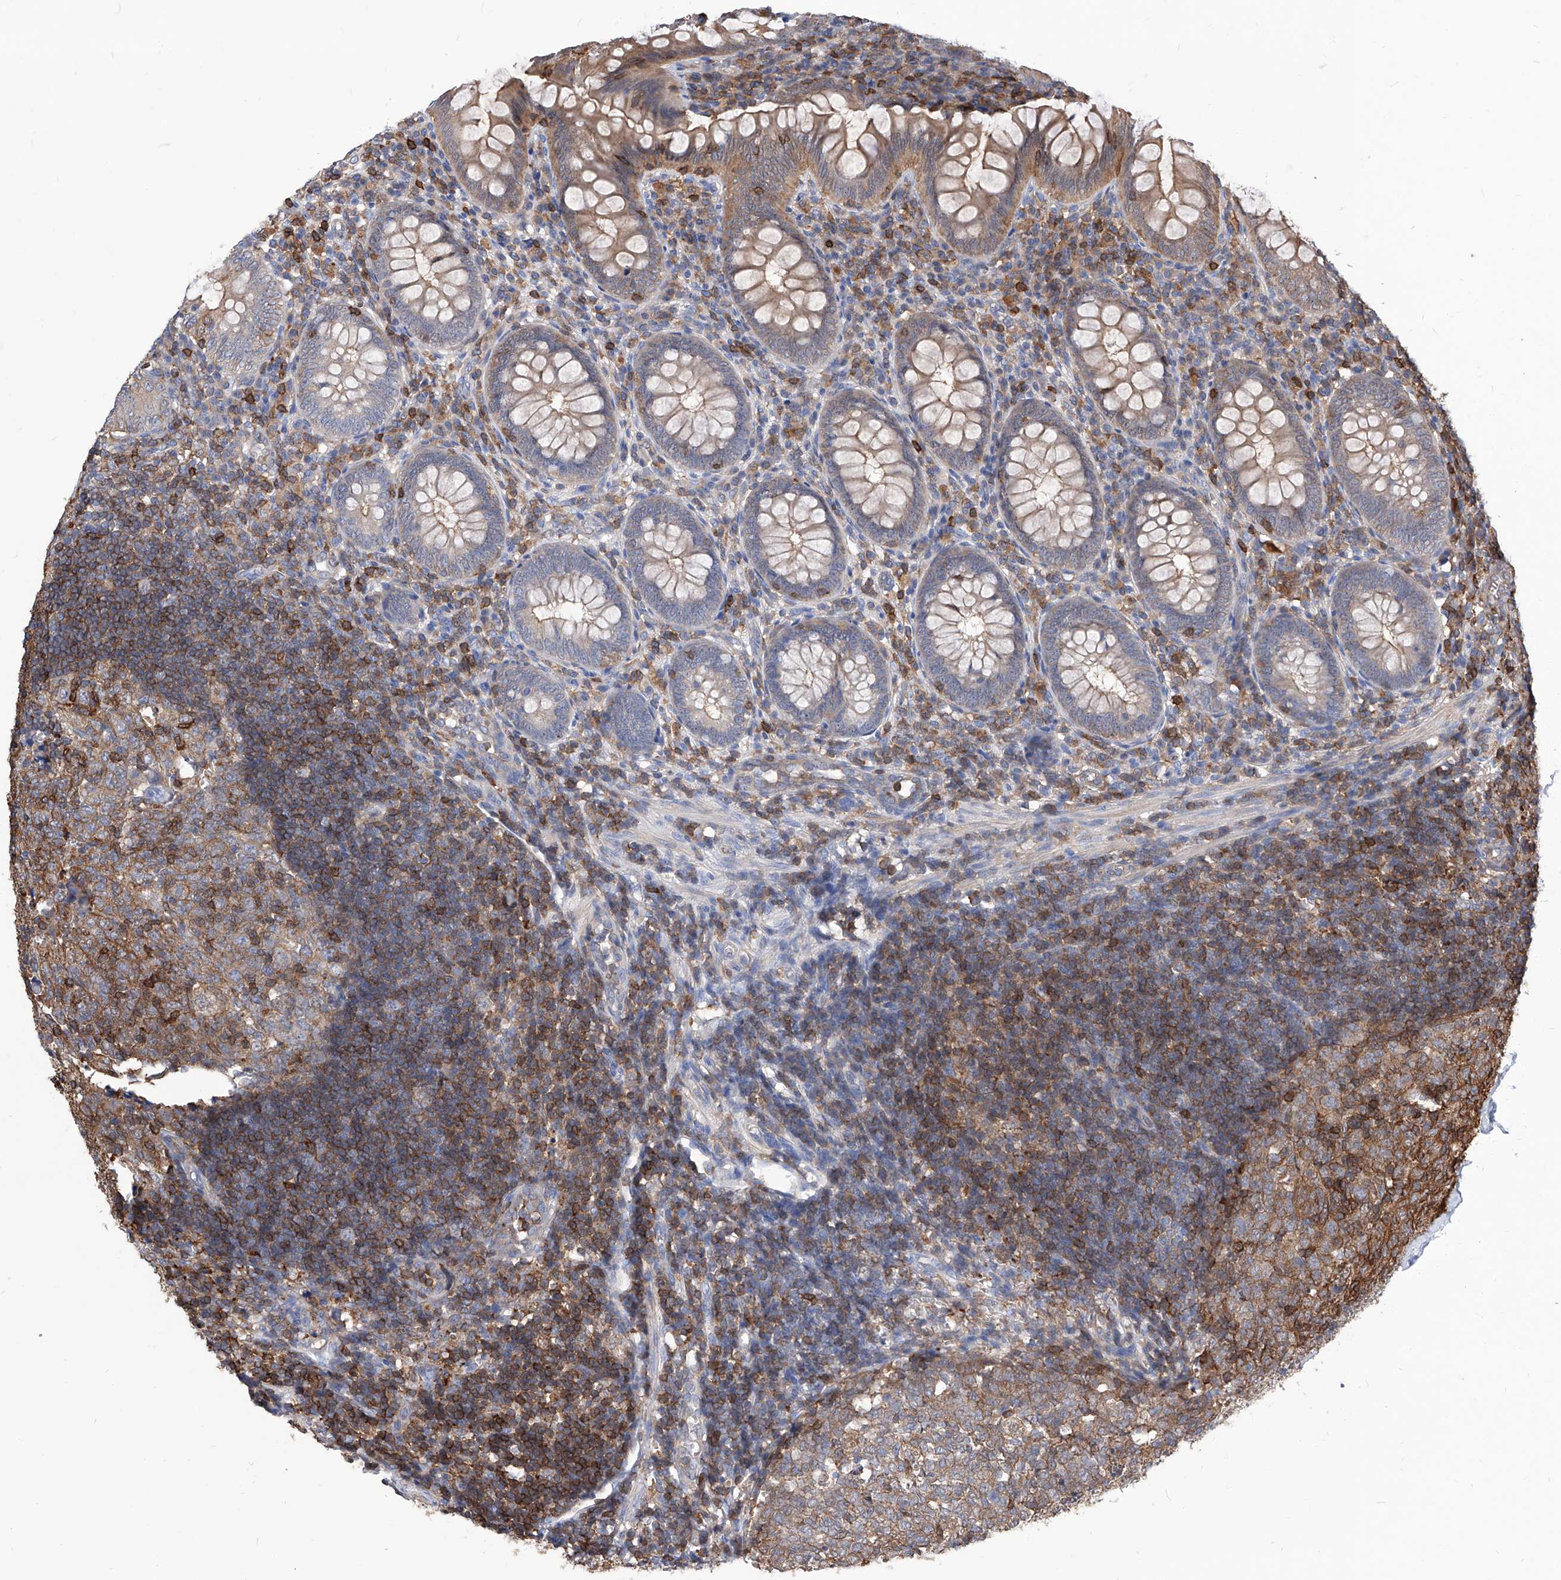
{"staining": {"intensity": "moderate", "quantity": "<25%", "location": "cytoplasmic/membranous"}, "tissue": "appendix", "cell_type": "Glandular cells", "image_type": "normal", "snomed": [{"axis": "morphology", "description": "Normal tissue, NOS"}, {"axis": "topography", "description": "Appendix"}], "caption": "Immunohistochemical staining of benign human appendix exhibits low levels of moderate cytoplasmic/membranous expression in about <25% of glandular cells.", "gene": "ABRACL", "patient": {"sex": "male", "age": 14}}